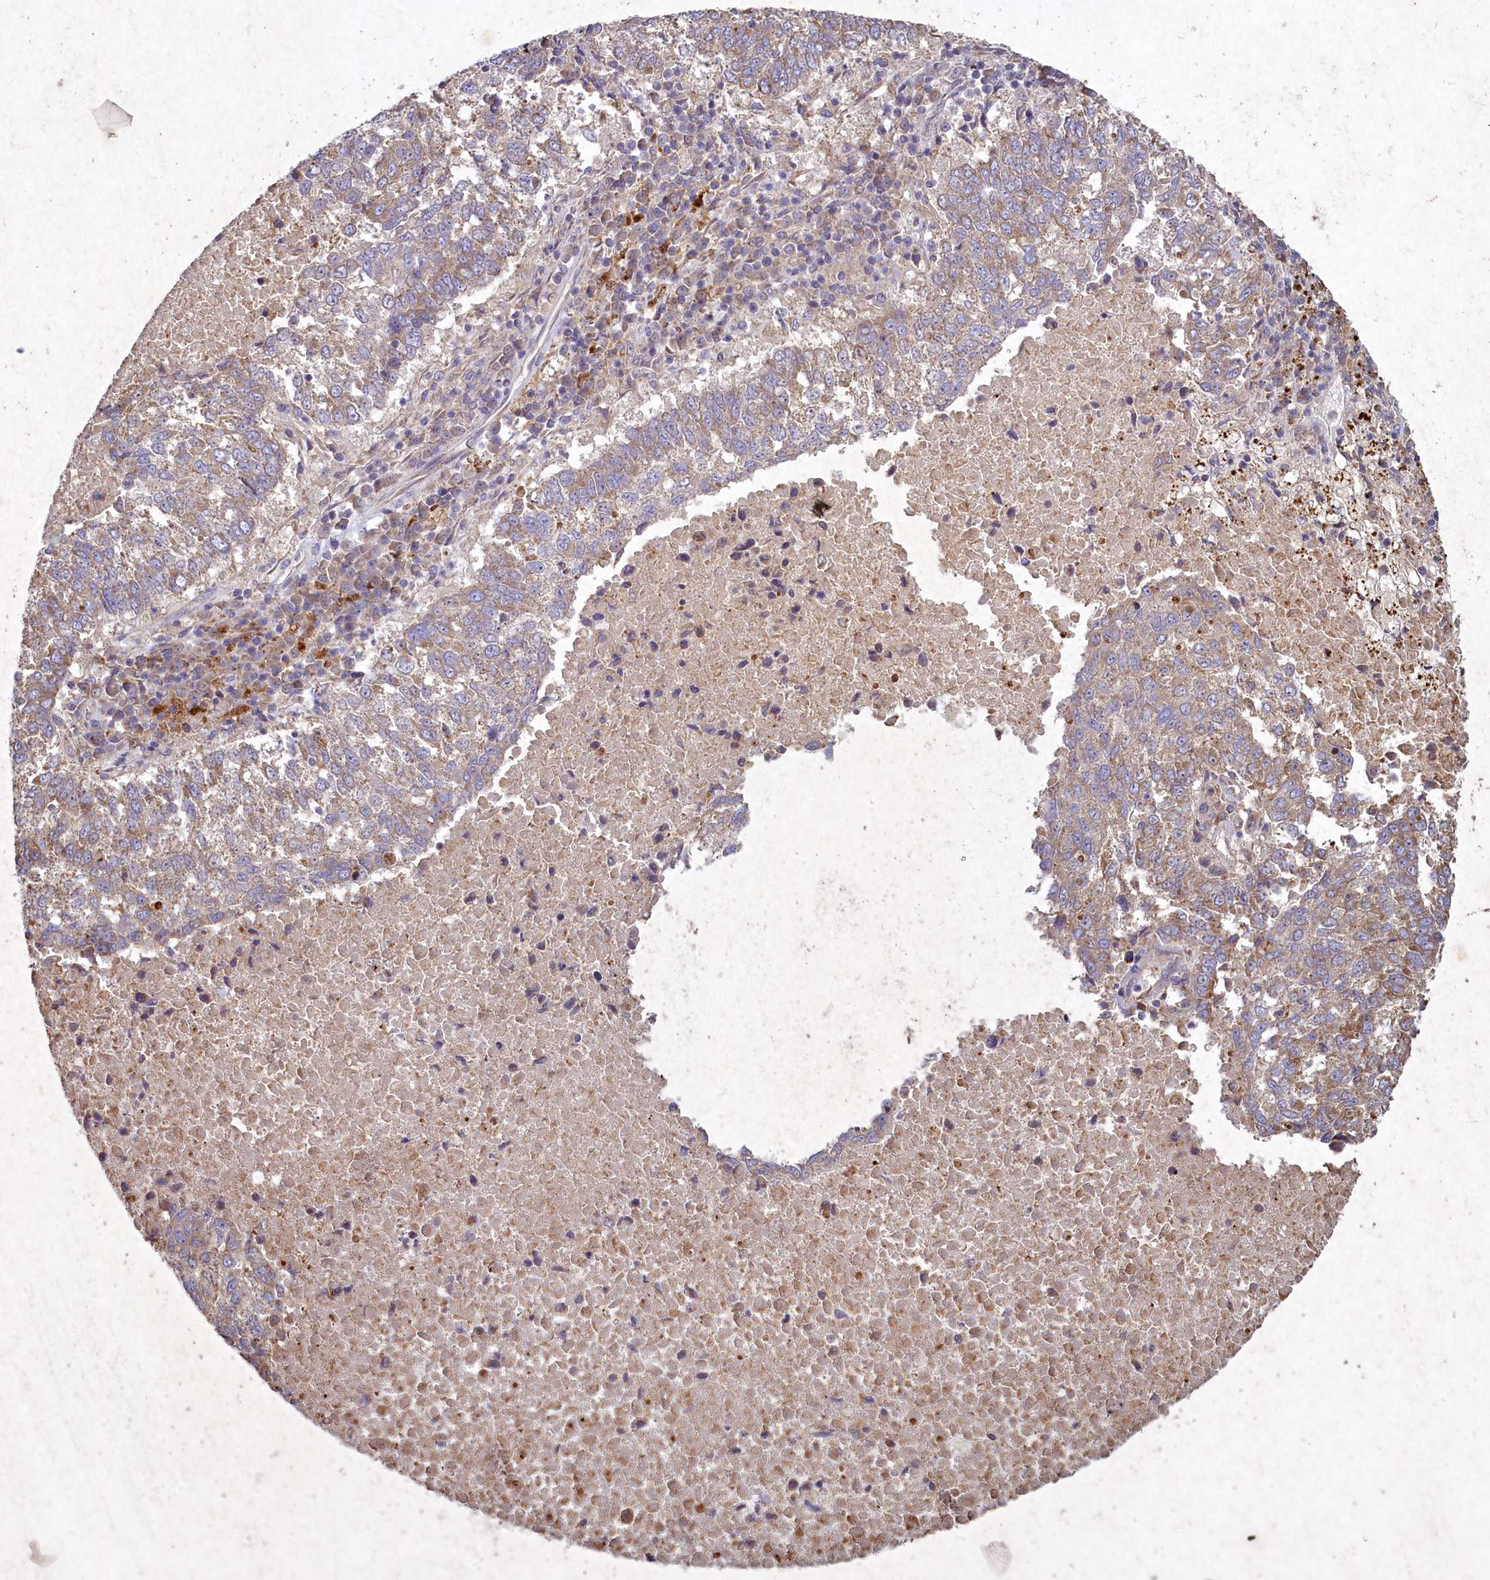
{"staining": {"intensity": "moderate", "quantity": "25%-75%", "location": "cytoplasmic/membranous"}, "tissue": "lung cancer", "cell_type": "Tumor cells", "image_type": "cancer", "snomed": [{"axis": "morphology", "description": "Squamous cell carcinoma, NOS"}, {"axis": "topography", "description": "Lung"}], "caption": "A medium amount of moderate cytoplasmic/membranous staining is identified in approximately 25%-75% of tumor cells in lung squamous cell carcinoma tissue. The staining is performed using DAB brown chromogen to label protein expression. The nuclei are counter-stained blue using hematoxylin.", "gene": "CIAO2B", "patient": {"sex": "male", "age": 73}}